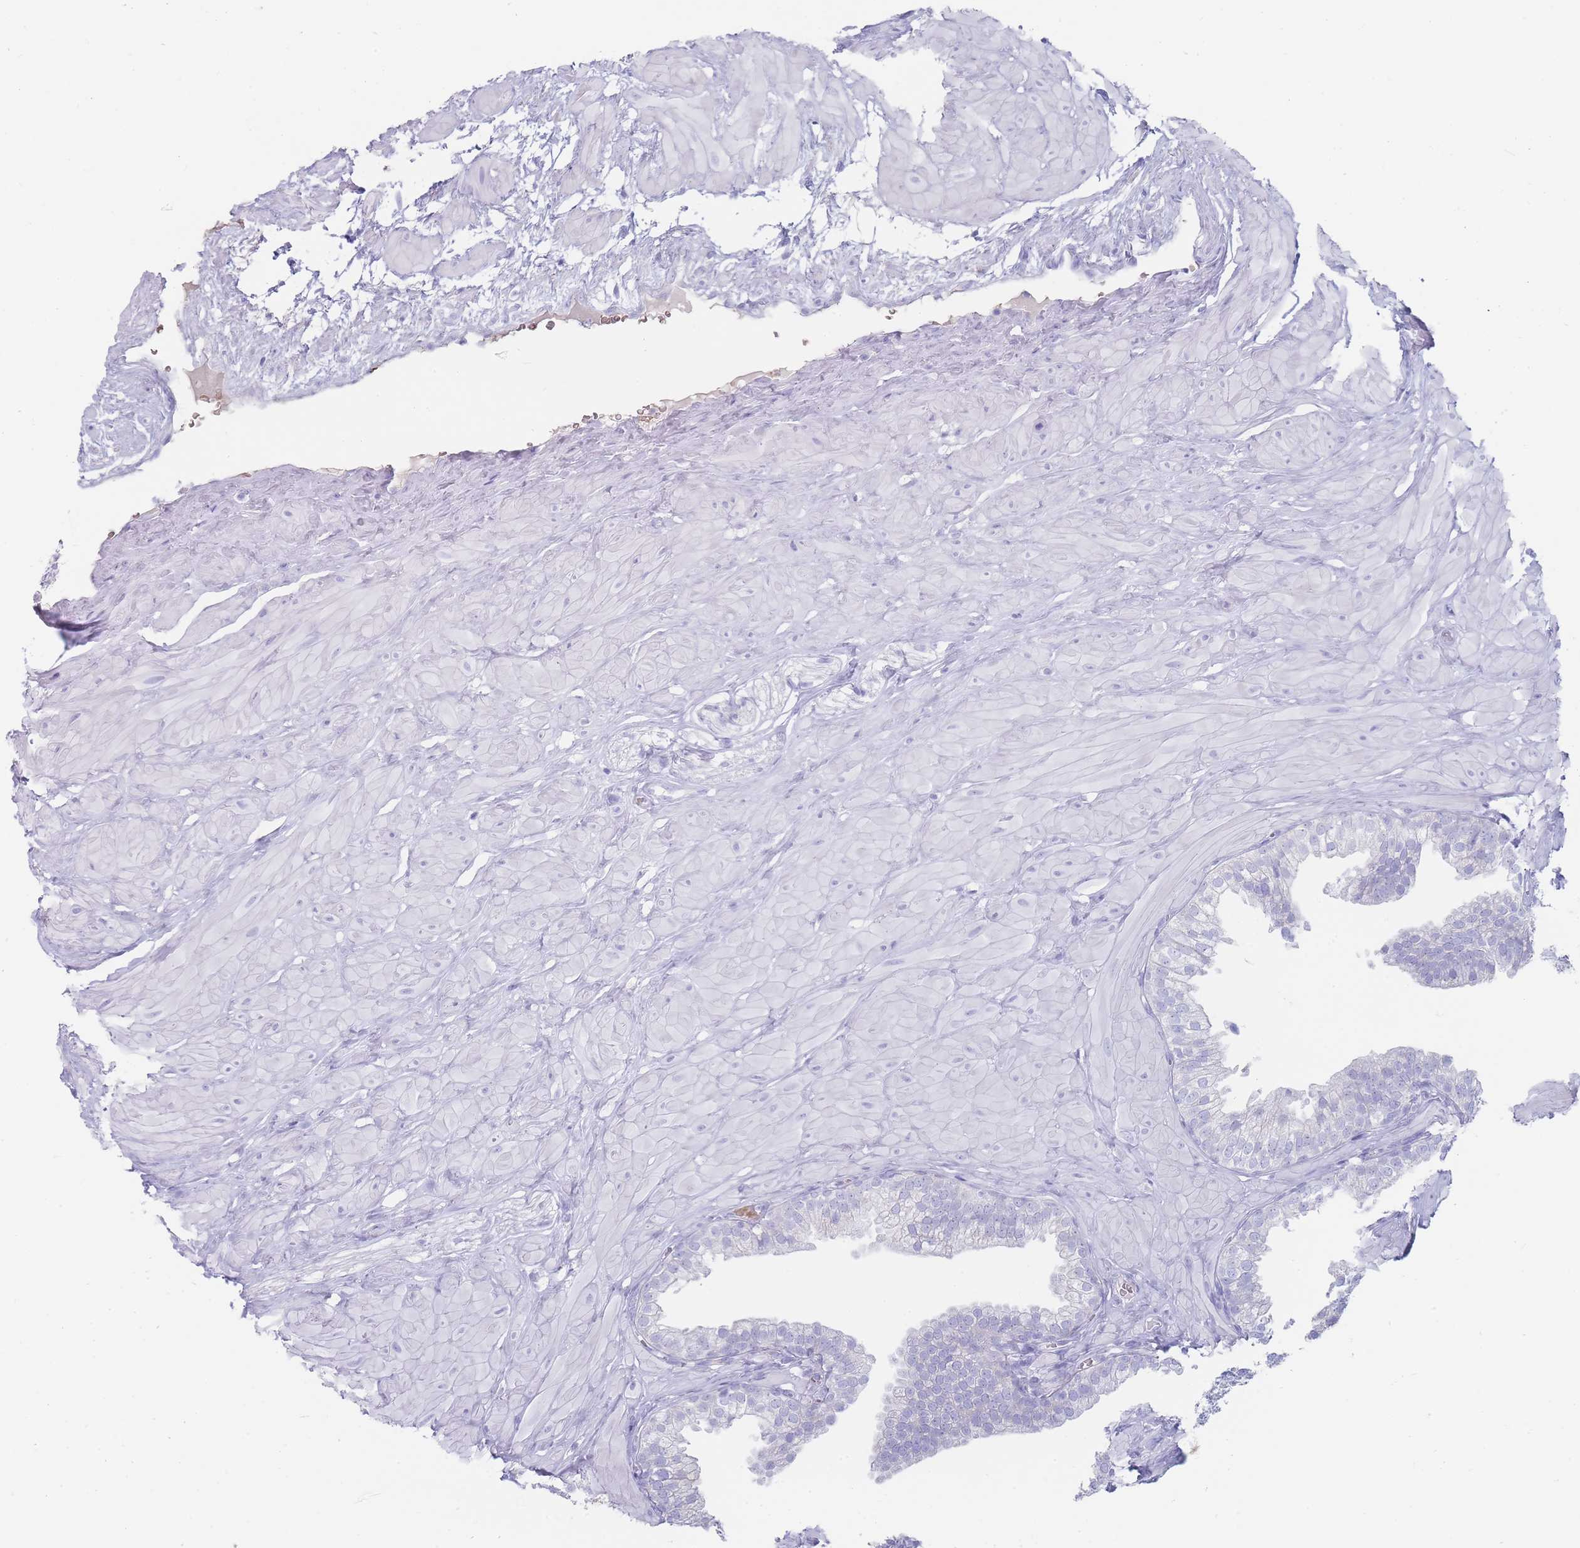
{"staining": {"intensity": "negative", "quantity": "none", "location": "none"}, "tissue": "prostate", "cell_type": "Glandular cells", "image_type": "normal", "snomed": [{"axis": "morphology", "description": "Normal tissue, NOS"}, {"axis": "topography", "description": "Prostate"}, {"axis": "topography", "description": "Peripheral nerve tissue"}], "caption": "Protein analysis of benign prostate exhibits no significant staining in glandular cells. Nuclei are stained in blue.", "gene": "ENSG00000284931", "patient": {"sex": "male", "age": 55}}